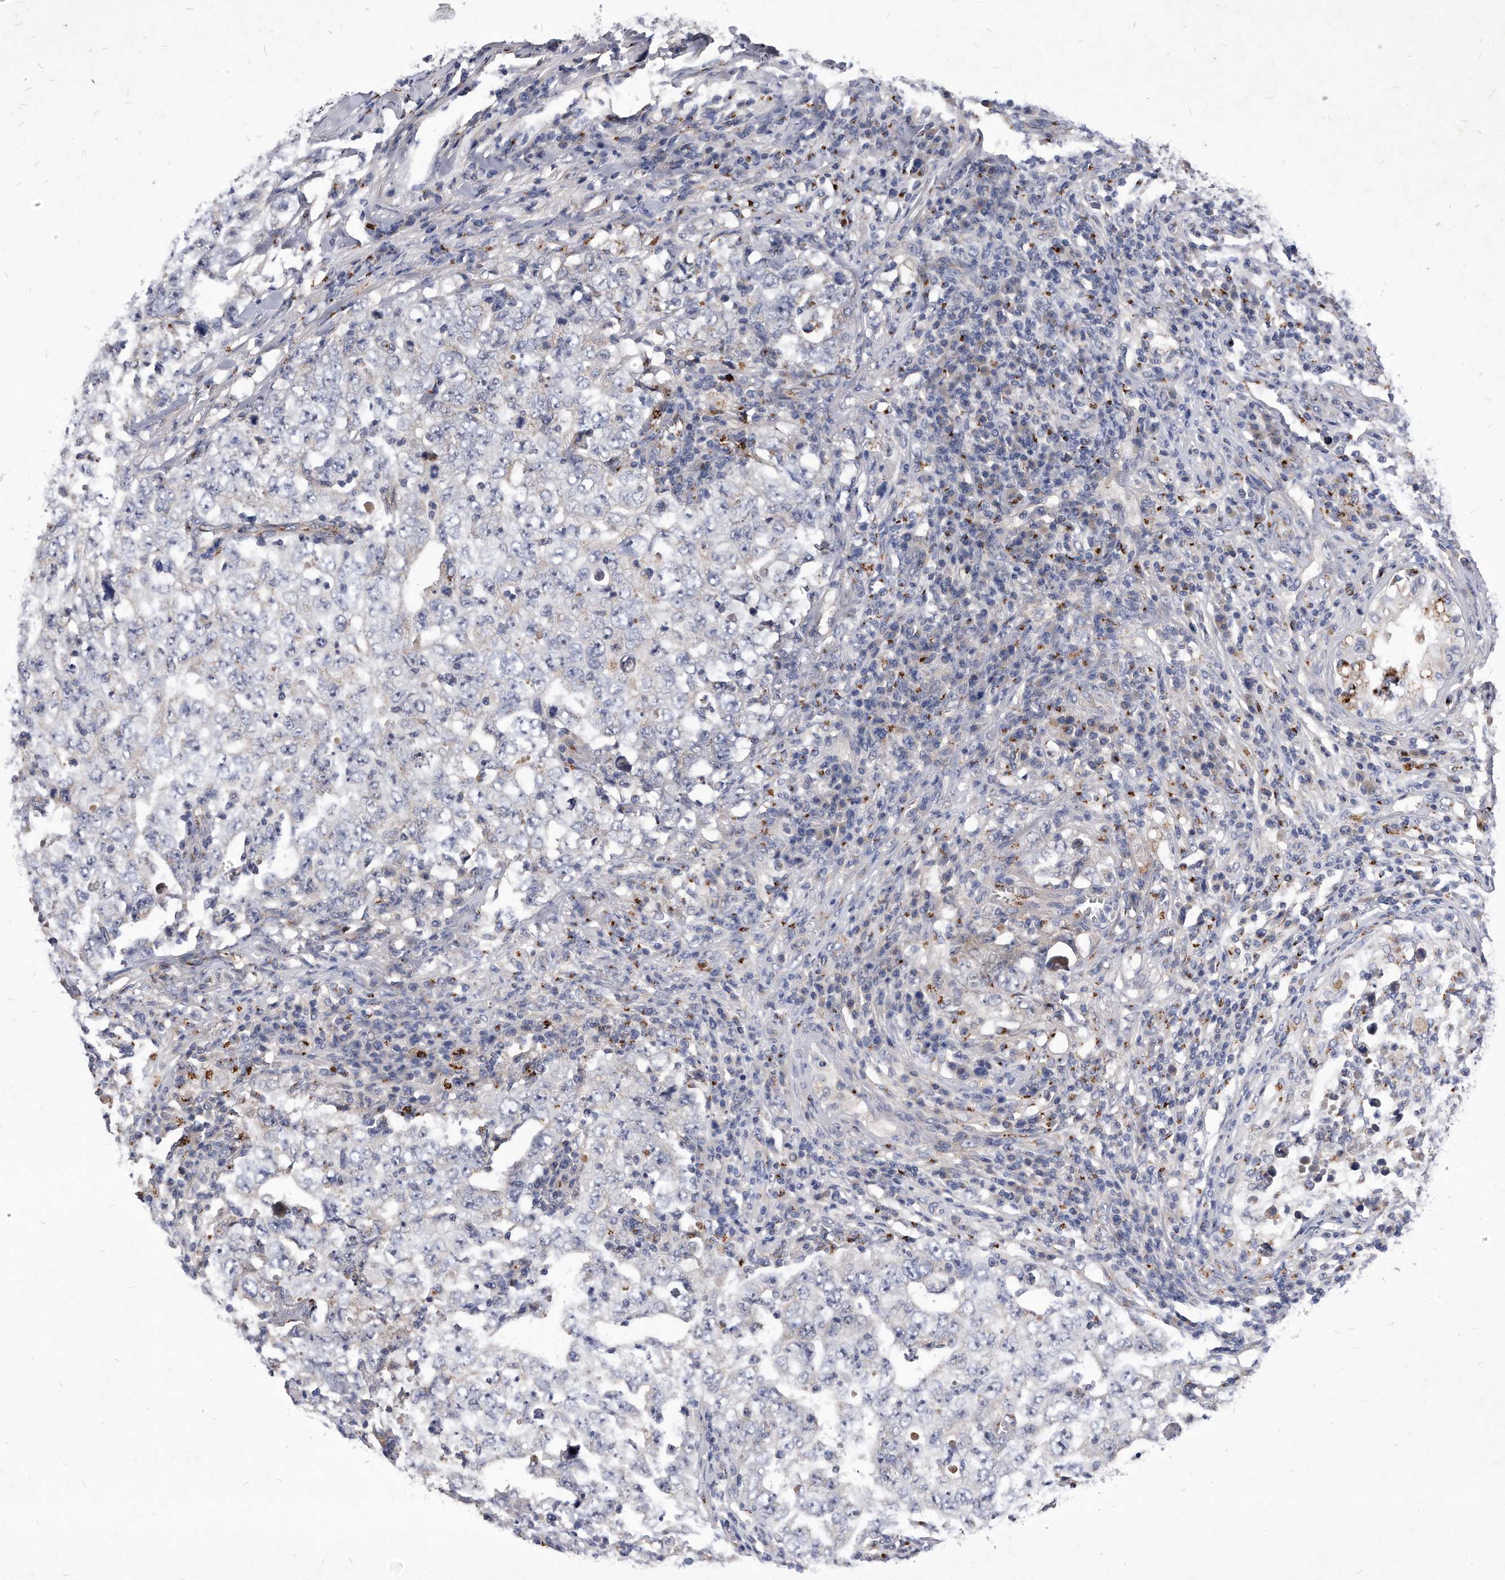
{"staining": {"intensity": "negative", "quantity": "none", "location": "none"}, "tissue": "testis cancer", "cell_type": "Tumor cells", "image_type": "cancer", "snomed": [{"axis": "morphology", "description": "Carcinoma, Embryonal, NOS"}, {"axis": "topography", "description": "Testis"}], "caption": "A histopathology image of human embryonal carcinoma (testis) is negative for staining in tumor cells.", "gene": "MGAT4A", "patient": {"sex": "male", "age": 26}}